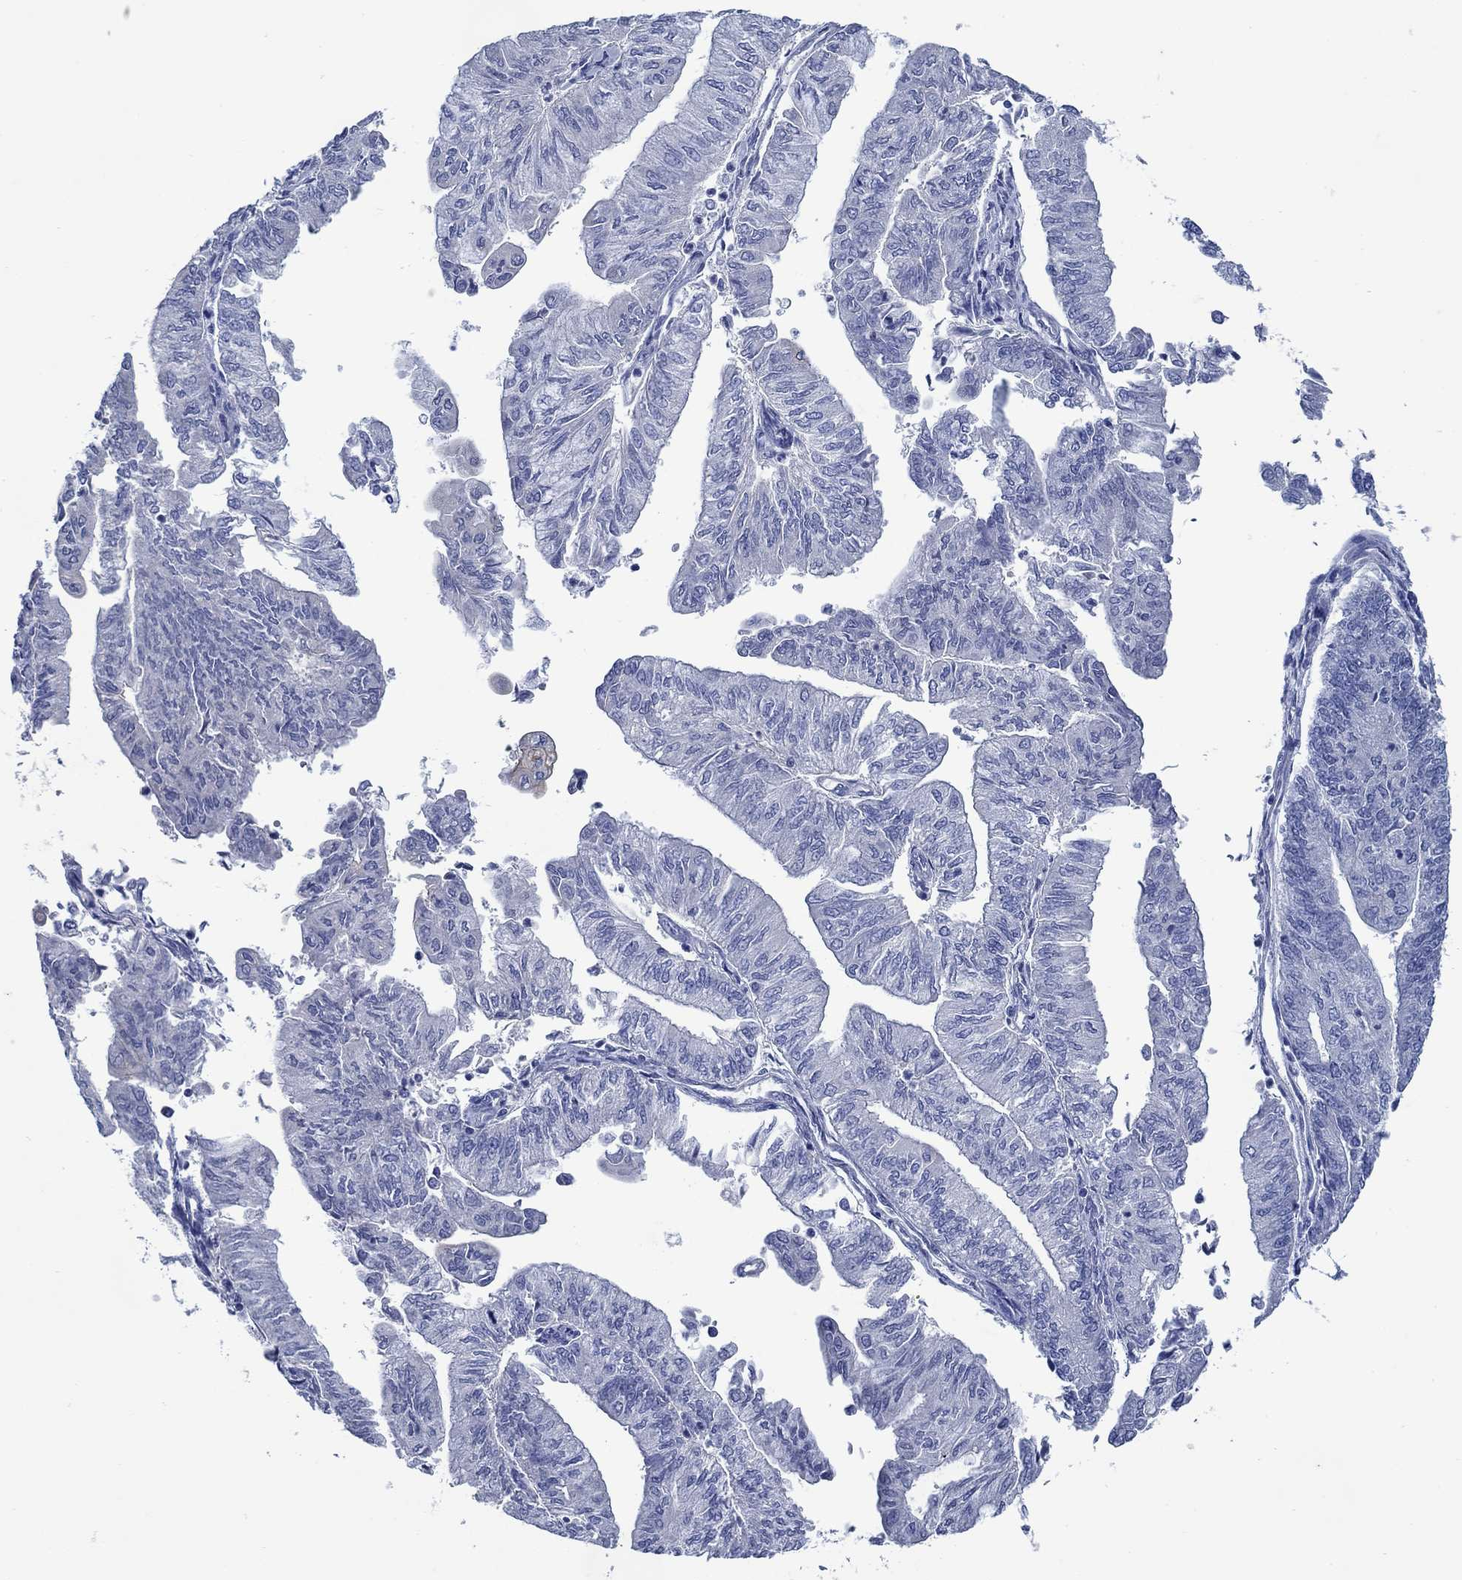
{"staining": {"intensity": "negative", "quantity": "none", "location": "none"}, "tissue": "endometrial cancer", "cell_type": "Tumor cells", "image_type": "cancer", "snomed": [{"axis": "morphology", "description": "Adenocarcinoma, NOS"}, {"axis": "topography", "description": "Endometrium"}], "caption": "Immunohistochemistry (IHC) of endometrial cancer shows no staining in tumor cells.", "gene": "TRIM16", "patient": {"sex": "female", "age": 59}}